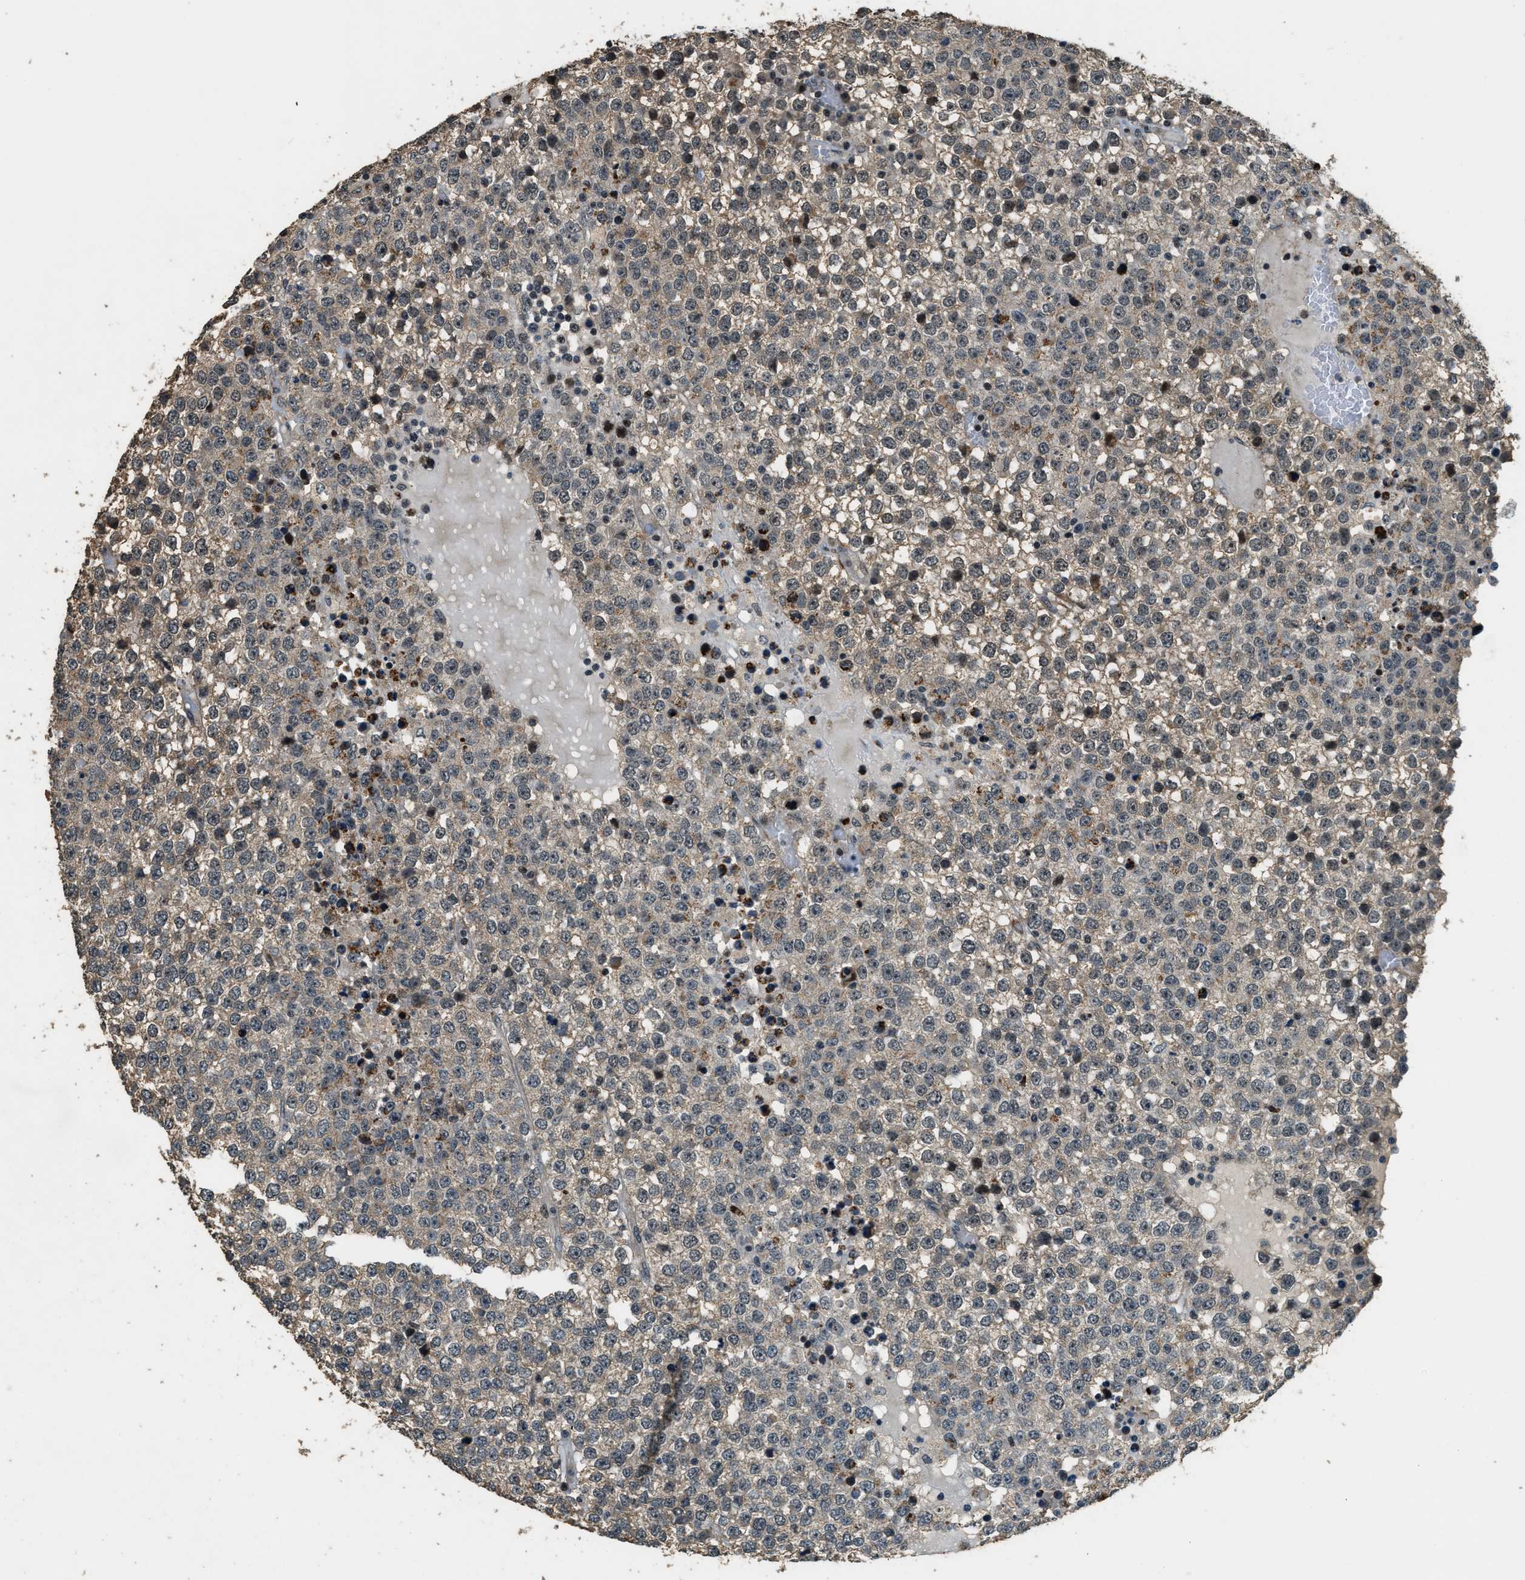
{"staining": {"intensity": "weak", "quantity": "25%-75%", "location": "cytoplasmic/membranous"}, "tissue": "testis cancer", "cell_type": "Tumor cells", "image_type": "cancer", "snomed": [{"axis": "morphology", "description": "Seminoma, NOS"}, {"axis": "topography", "description": "Testis"}], "caption": "Protein staining of testis cancer tissue demonstrates weak cytoplasmic/membranous positivity in about 25%-75% of tumor cells.", "gene": "MED21", "patient": {"sex": "male", "age": 65}}